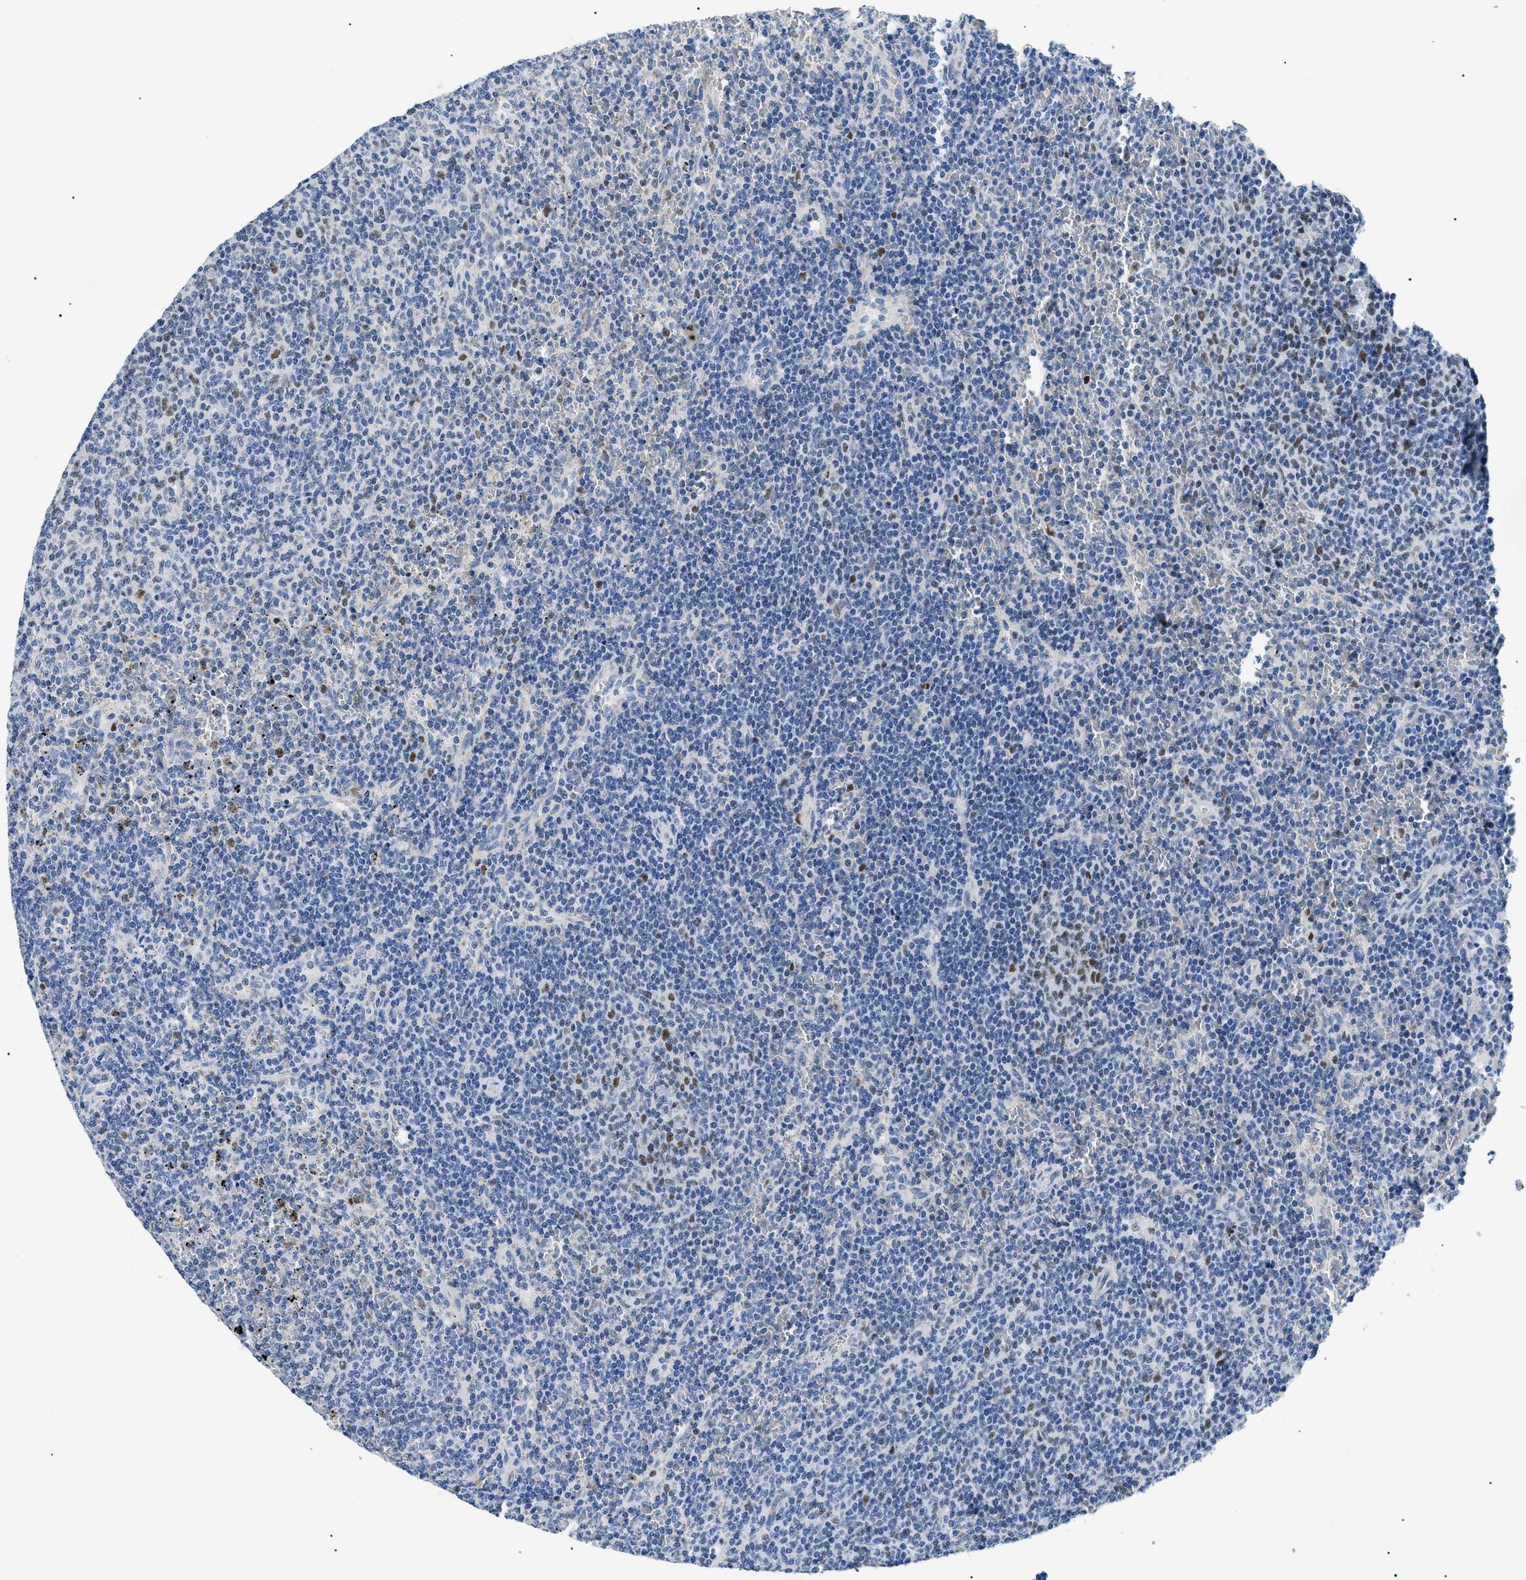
{"staining": {"intensity": "negative", "quantity": "none", "location": "none"}, "tissue": "lymphoma", "cell_type": "Tumor cells", "image_type": "cancer", "snomed": [{"axis": "morphology", "description": "Malignant lymphoma, non-Hodgkin's type, Low grade"}, {"axis": "topography", "description": "Spleen"}], "caption": "DAB (3,3'-diaminobenzidine) immunohistochemical staining of malignant lymphoma, non-Hodgkin's type (low-grade) demonstrates no significant expression in tumor cells.", "gene": "SMARCC1", "patient": {"sex": "female", "age": 50}}